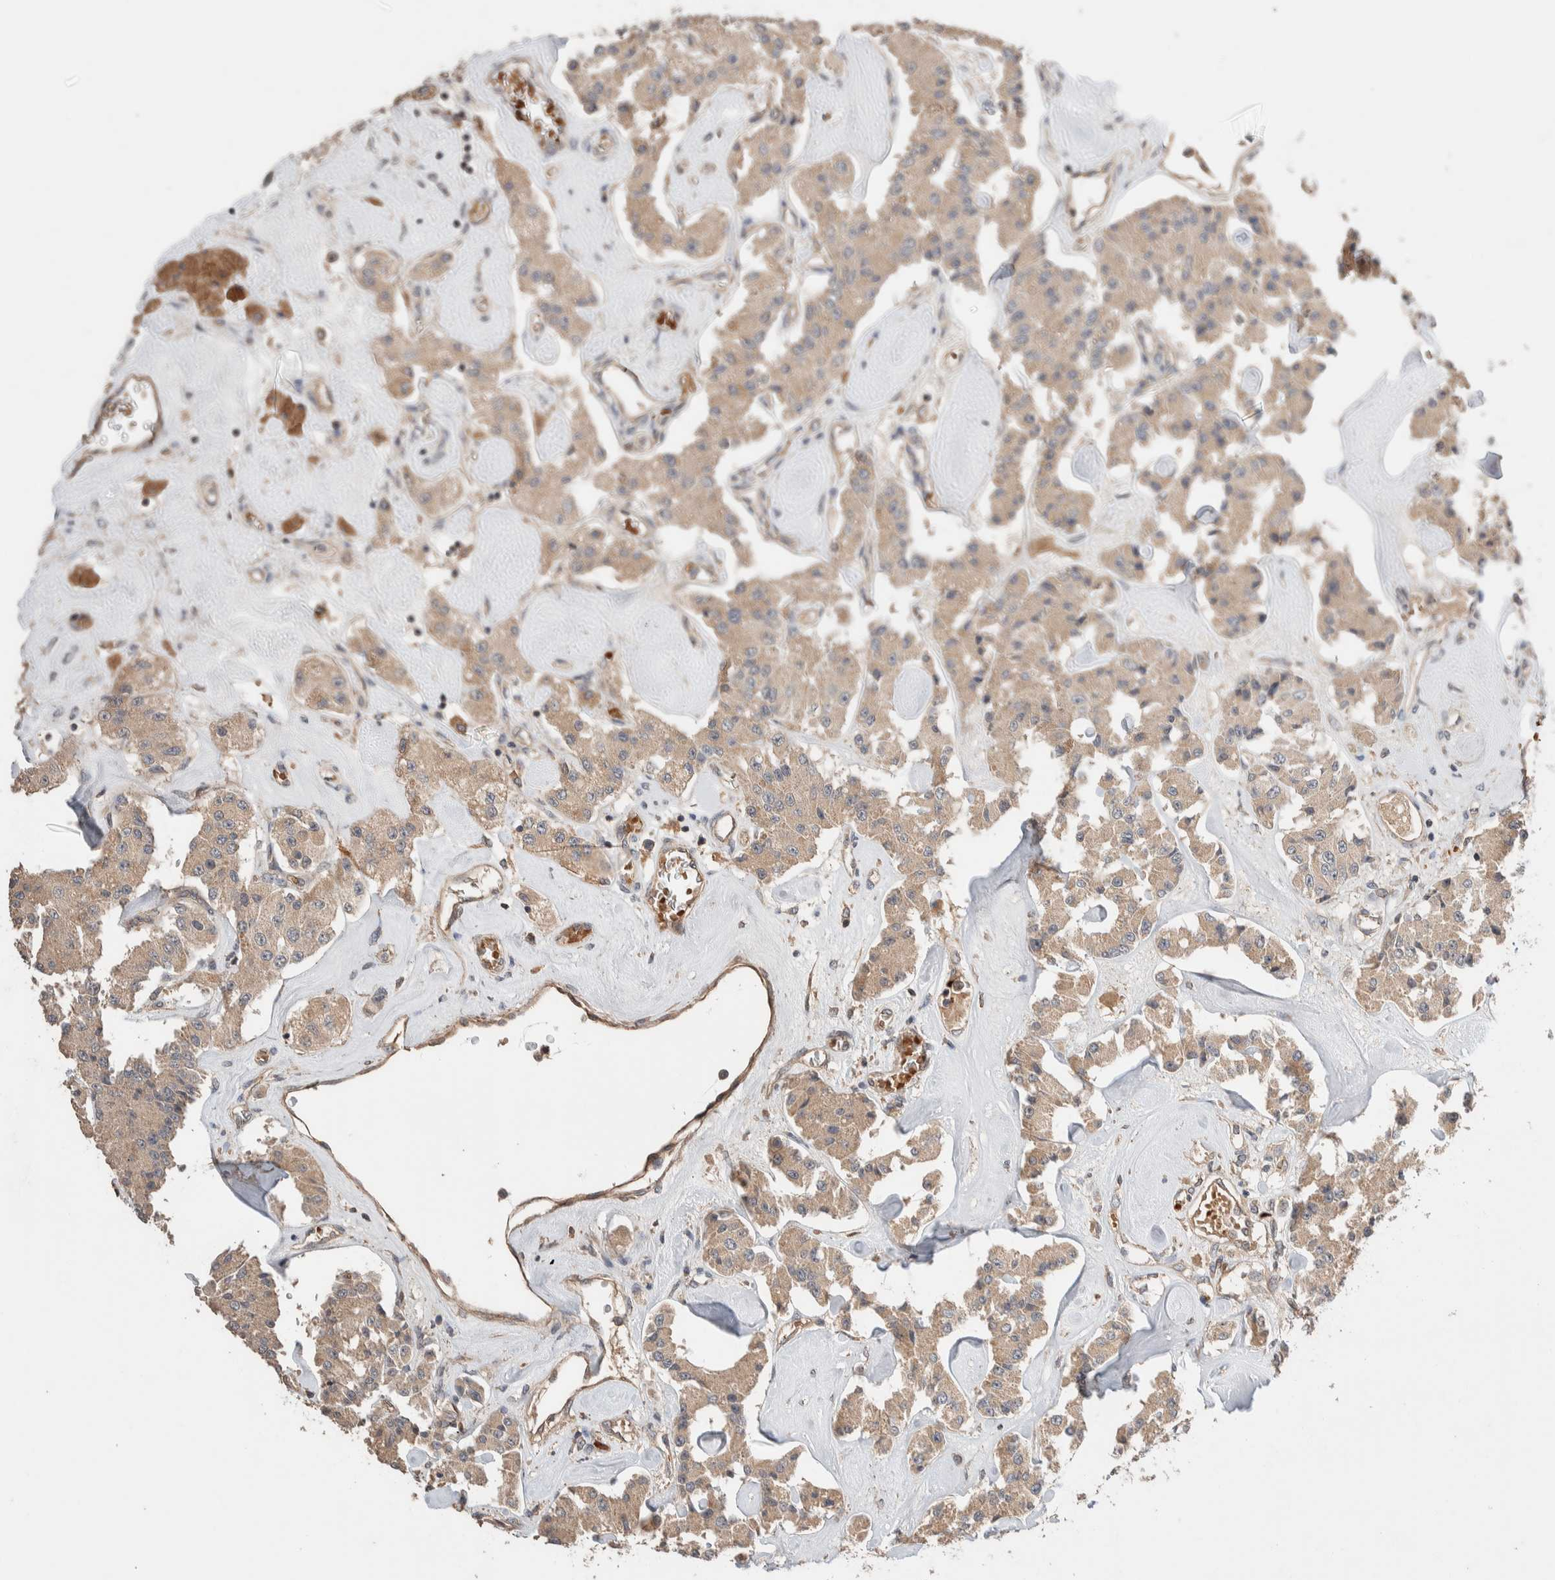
{"staining": {"intensity": "weak", "quantity": ">75%", "location": "cytoplasmic/membranous"}, "tissue": "carcinoid", "cell_type": "Tumor cells", "image_type": "cancer", "snomed": [{"axis": "morphology", "description": "Carcinoid, malignant, NOS"}, {"axis": "topography", "description": "Pancreas"}], "caption": "A brown stain shows weak cytoplasmic/membranous positivity of a protein in human carcinoid tumor cells.", "gene": "WDR91", "patient": {"sex": "male", "age": 41}}